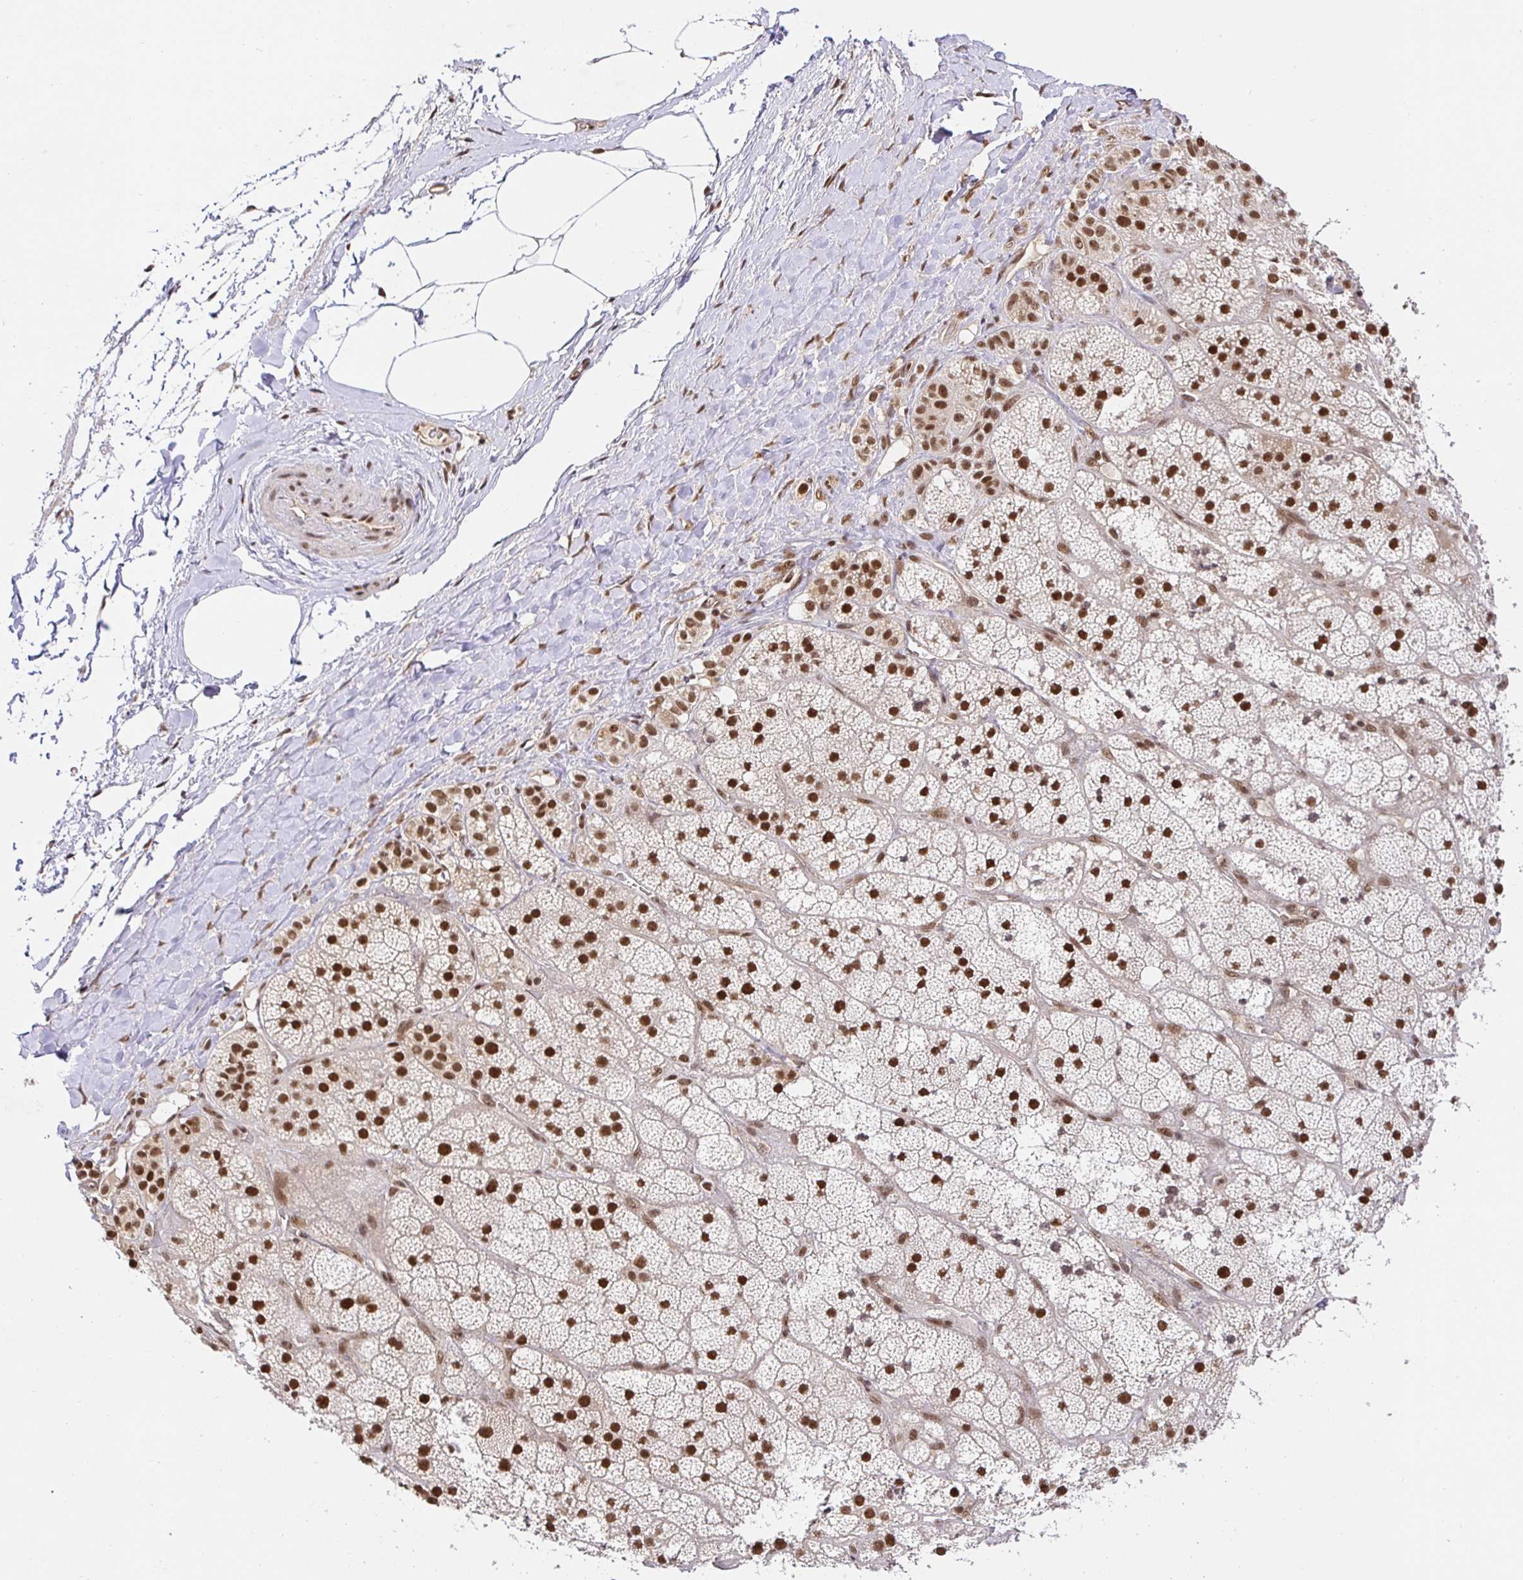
{"staining": {"intensity": "strong", "quantity": ">75%", "location": "nuclear"}, "tissue": "adrenal gland", "cell_type": "Glandular cells", "image_type": "normal", "snomed": [{"axis": "morphology", "description": "Normal tissue, NOS"}, {"axis": "topography", "description": "Adrenal gland"}], "caption": "Protein staining of normal adrenal gland exhibits strong nuclear positivity in approximately >75% of glandular cells.", "gene": "USF1", "patient": {"sex": "male", "age": 57}}